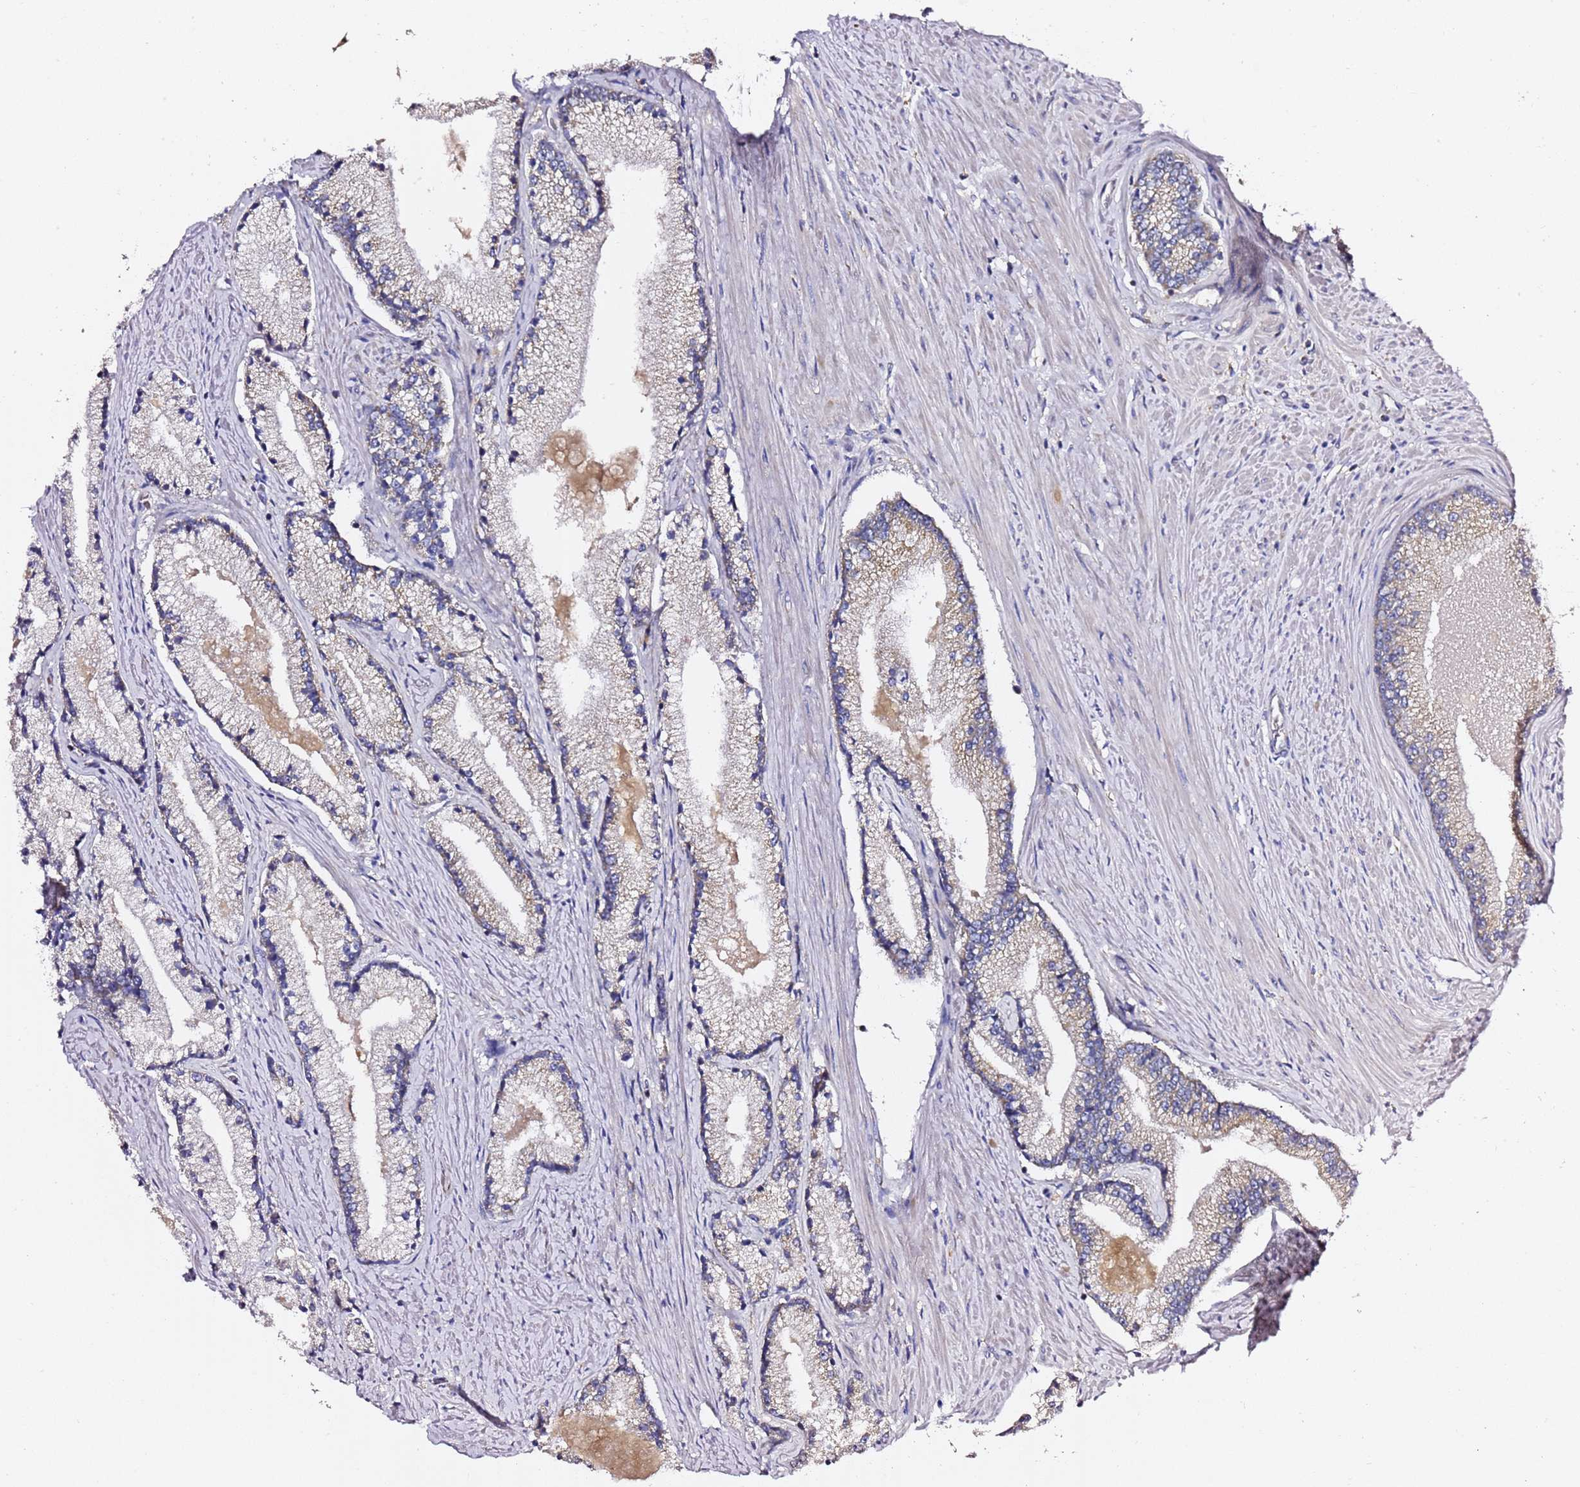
{"staining": {"intensity": "weak", "quantity": "25%-75%", "location": "cytoplasmic/membranous"}, "tissue": "prostate cancer", "cell_type": "Tumor cells", "image_type": "cancer", "snomed": [{"axis": "morphology", "description": "Adenocarcinoma, High grade"}, {"axis": "topography", "description": "Prostate"}], "caption": "This is an image of IHC staining of prostate adenocarcinoma (high-grade), which shows weak staining in the cytoplasmic/membranous of tumor cells.", "gene": "C19orf12", "patient": {"sex": "male", "age": 67}}